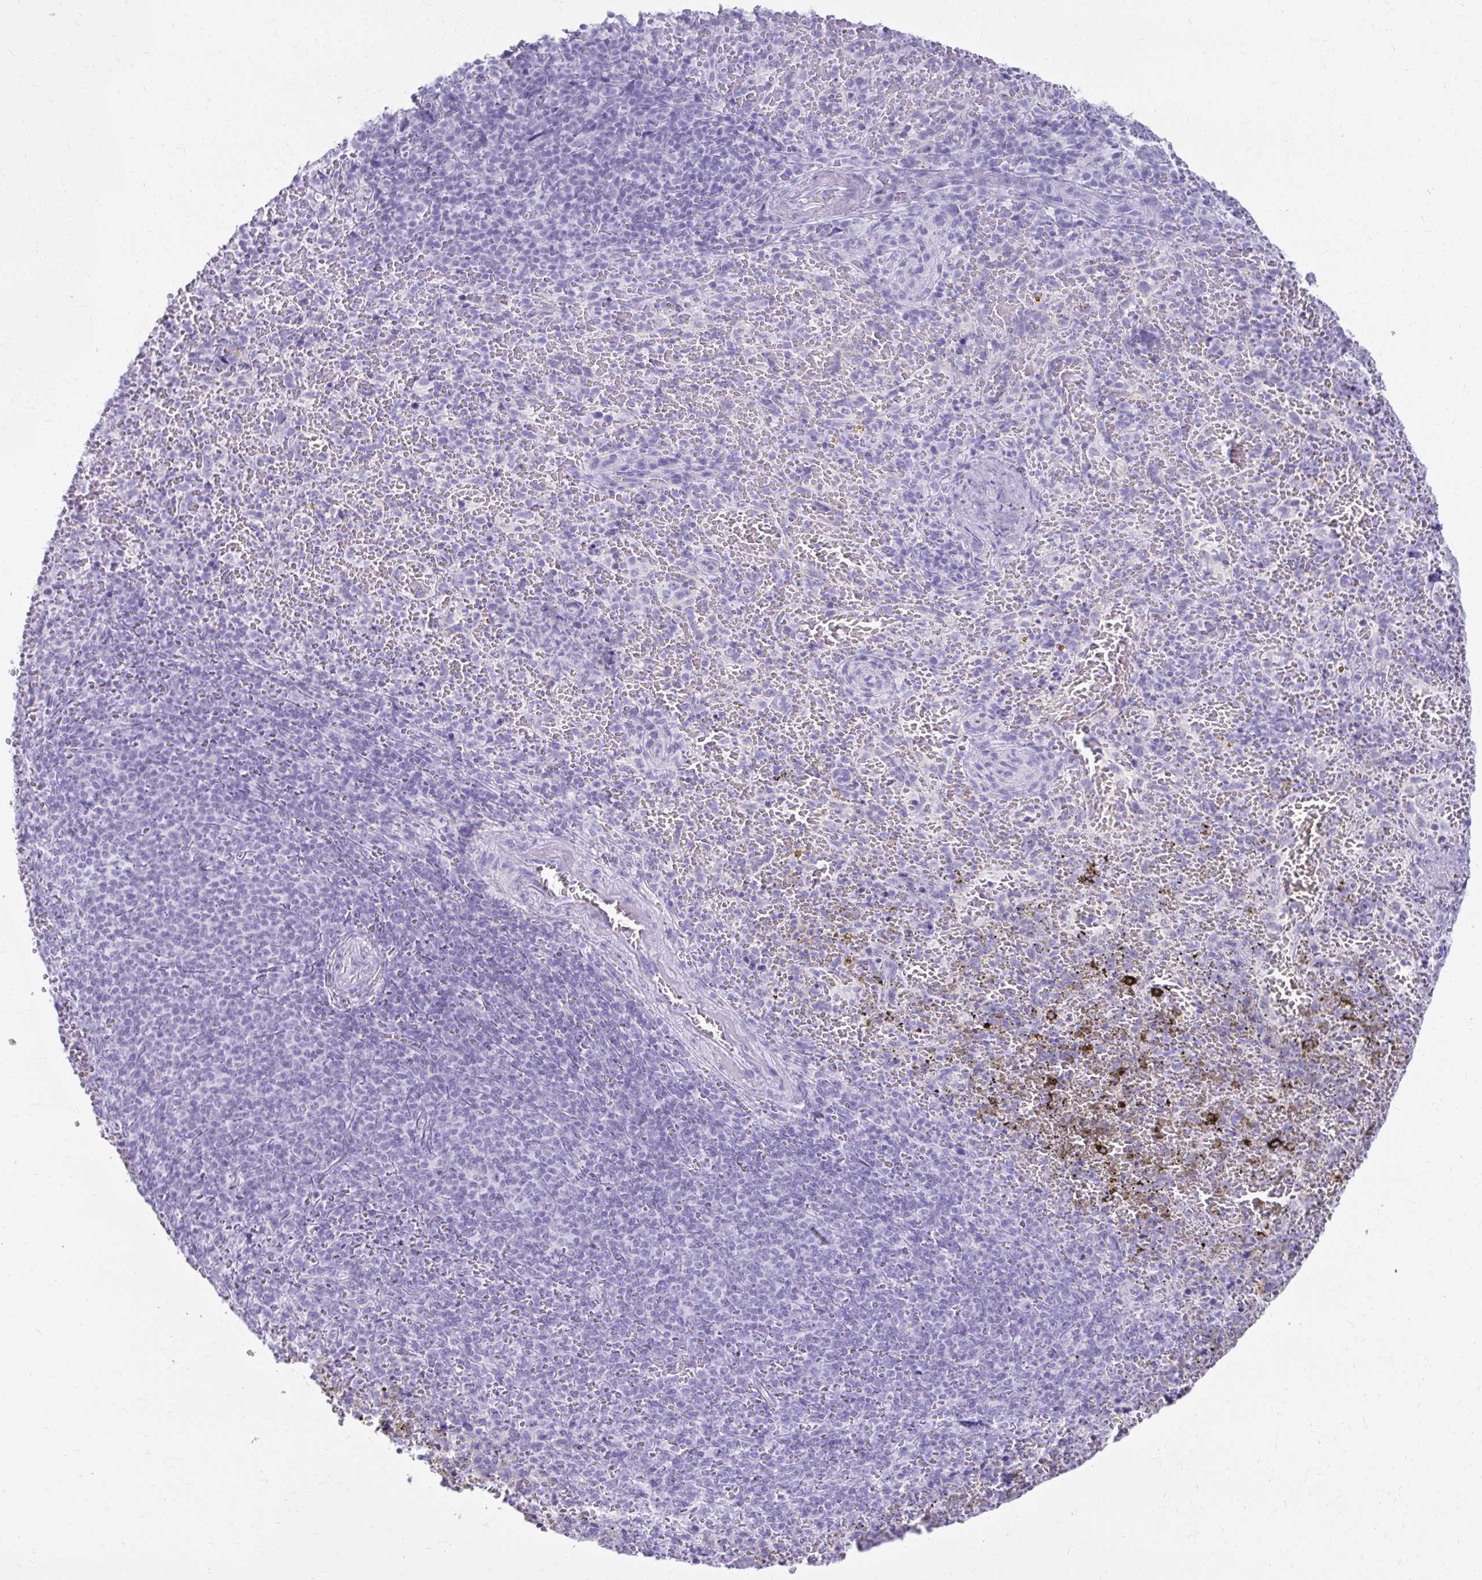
{"staining": {"intensity": "negative", "quantity": "none", "location": "none"}, "tissue": "spleen", "cell_type": "Cells in red pulp", "image_type": "normal", "snomed": [{"axis": "morphology", "description": "Normal tissue, NOS"}, {"axis": "topography", "description": "Spleen"}], "caption": "High magnification brightfield microscopy of benign spleen stained with DAB (3,3'-diaminobenzidine) (brown) and counterstained with hematoxylin (blue): cells in red pulp show no significant expression.", "gene": "ATP4B", "patient": {"sex": "female", "age": 50}}